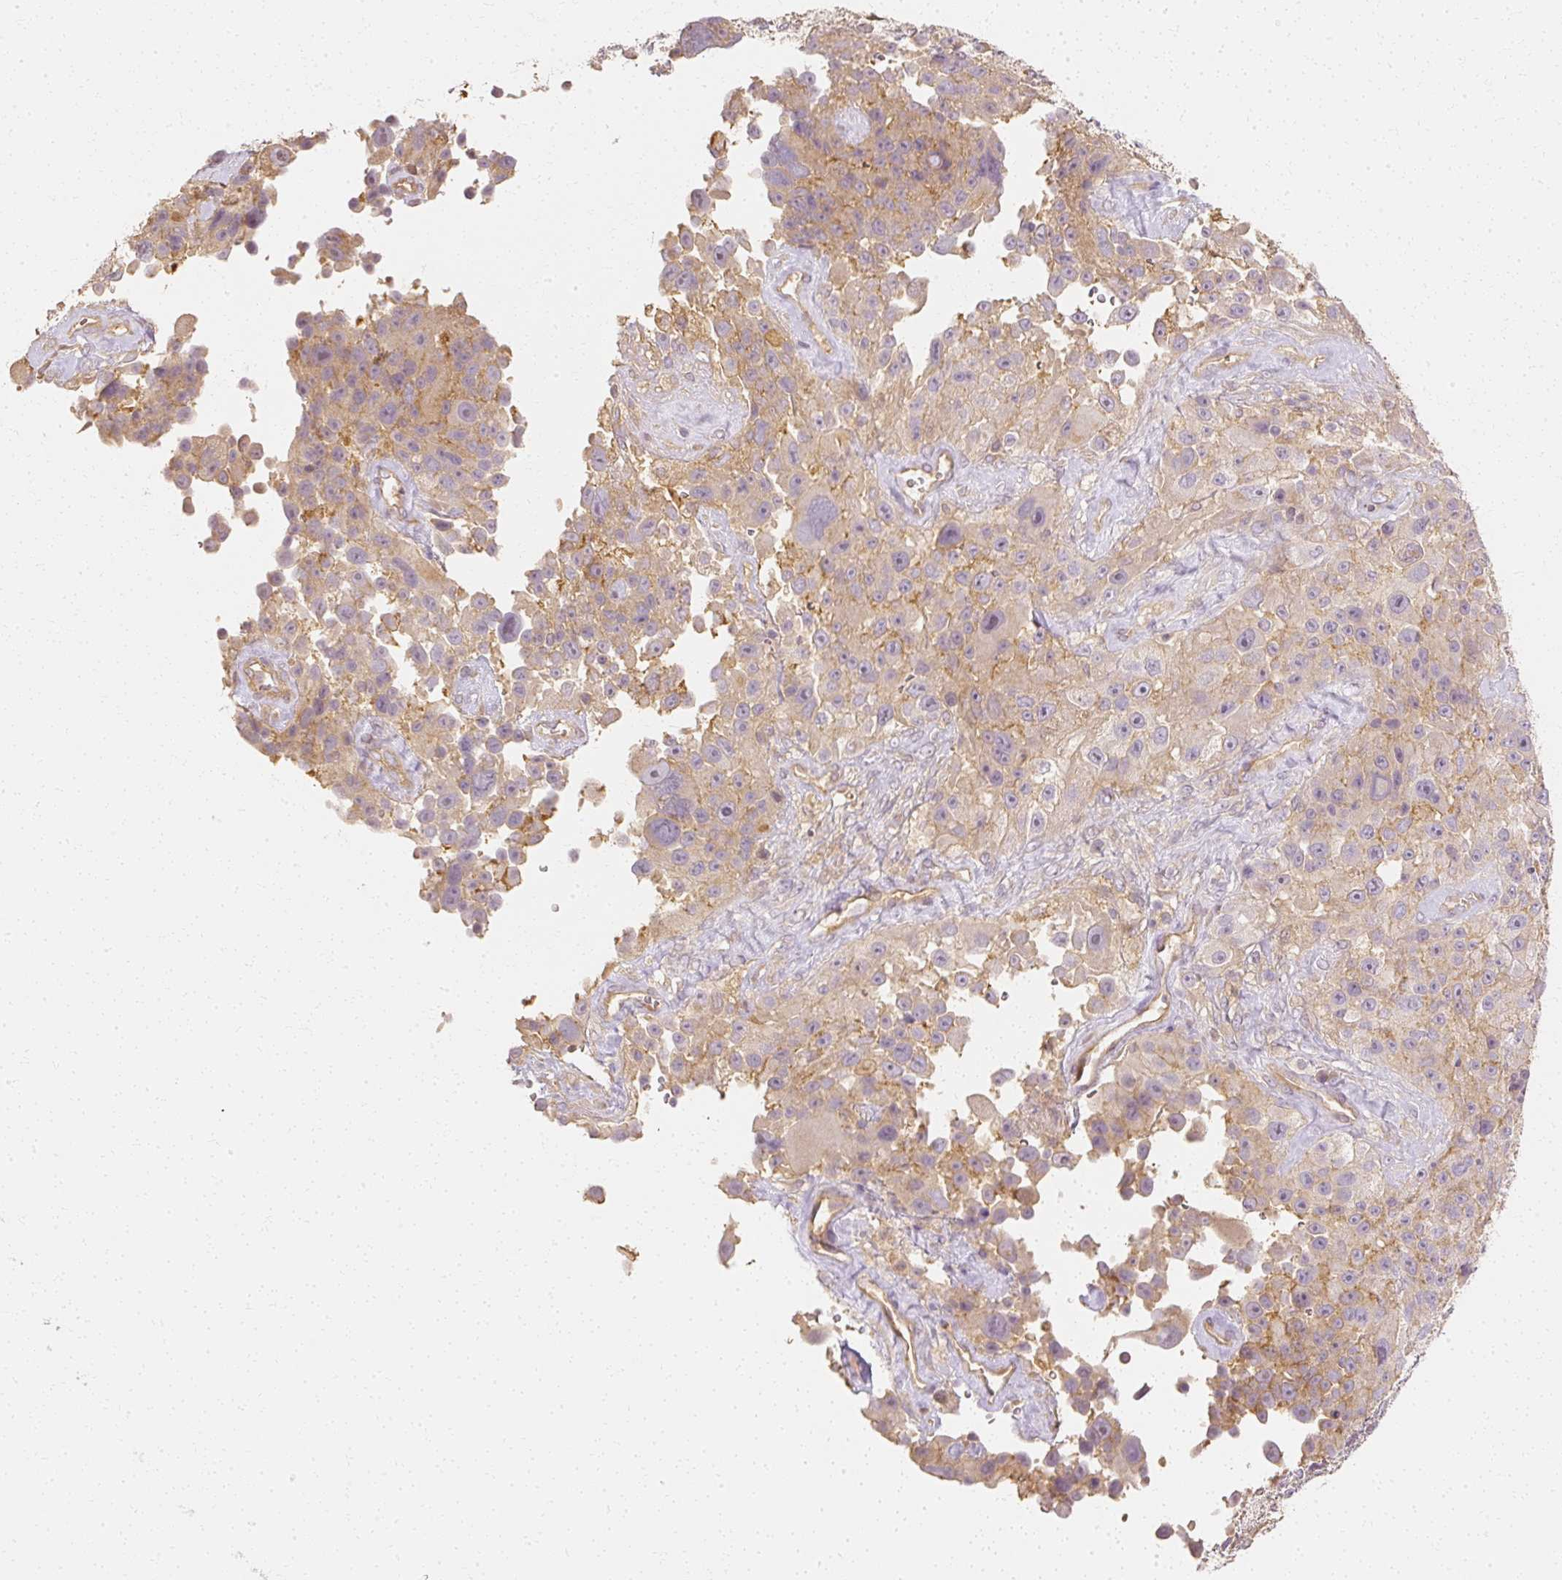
{"staining": {"intensity": "weak", "quantity": "<25%", "location": "cytoplasmic/membranous"}, "tissue": "melanoma", "cell_type": "Tumor cells", "image_type": "cancer", "snomed": [{"axis": "morphology", "description": "Malignant melanoma, Metastatic site"}, {"axis": "topography", "description": "Lymph node"}], "caption": "This is an immunohistochemistry image of malignant melanoma (metastatic site). There is no positivity in tumor cells.", "gene": "GNAQ", "patient": {"sex": "male", "age": 62}}